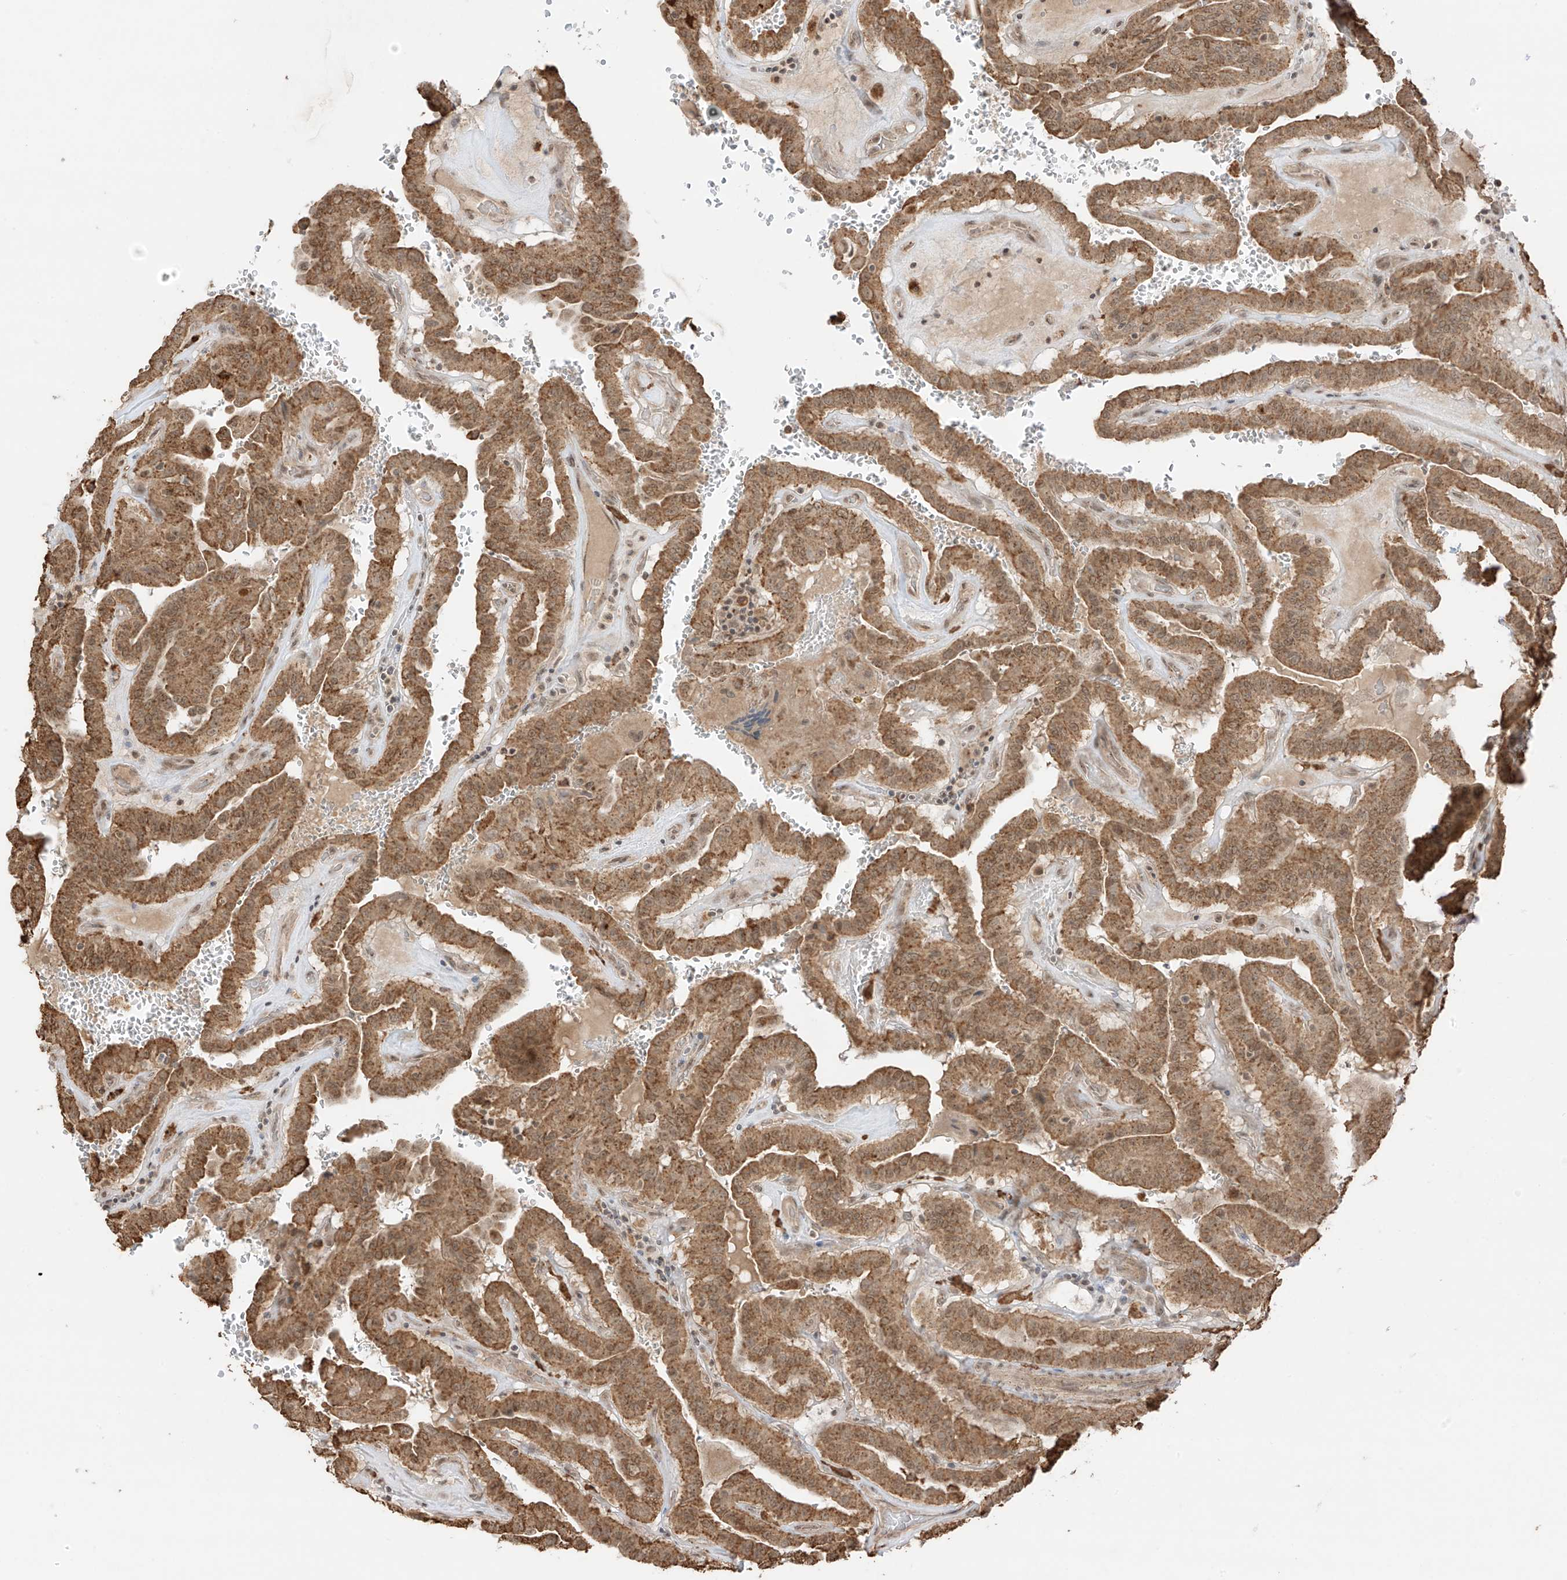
{"staining": {"intensity": "moderate", "quantity": ">75%", "location": "cytoplasmic/membranous"}, "tissue": "thyroid cancer", "cell_type": "Tumor cells", "image_type": "cancer", "snomed": [{"axis": "morphology", "description": "Papillary adenocarcinoma, NOS"}, {"axis": "topography", "description": "Thyroid gland"}], "caption": "Immunohistochemical staining of thyroid cancer (papillary adenocarcinoma) shows moderate cytoplasmic/membranous protein expression in approximately >75% of tumor cells.", "gene": "N4BP3", "patient": {"sex": "male", "age": 77}}